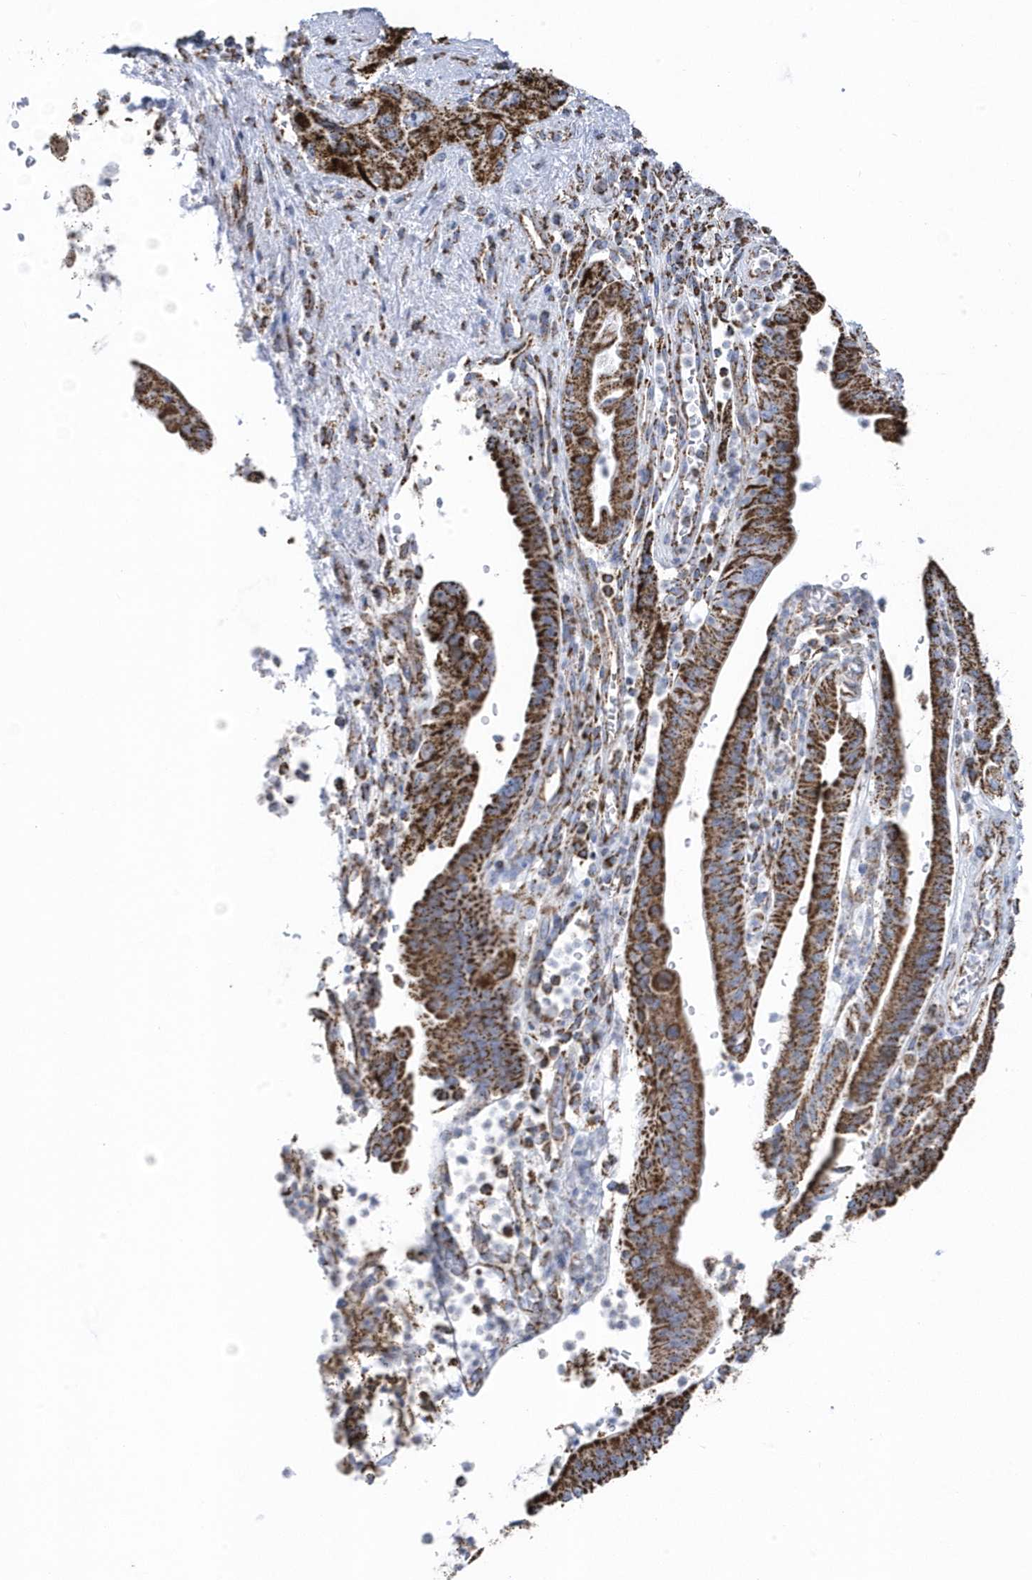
{"staining": {"intensity": "strong", "quantity": ">75%", "location": "cytoplasmic/membranous"}, "tissue": "pancreatic cancer", "cell_type": "Tumor cells", "image_type": "cancer", "snomed": [{"axis": "morphology", "description": "Adenocarcinoma, NOS"}, {"axis": "topography", "description": "Pancreas"}], "caption": "Immunohistochemistry (DAB (3,3'-diaminobenzidine)) staining of pancreatic adenocarcinoma shows strong cytoplasmic/membranous protein expression in approximately >75% of tumor cells.", "gene": "GTPBP8", "patient": {"sex": "female", "age": 73}}